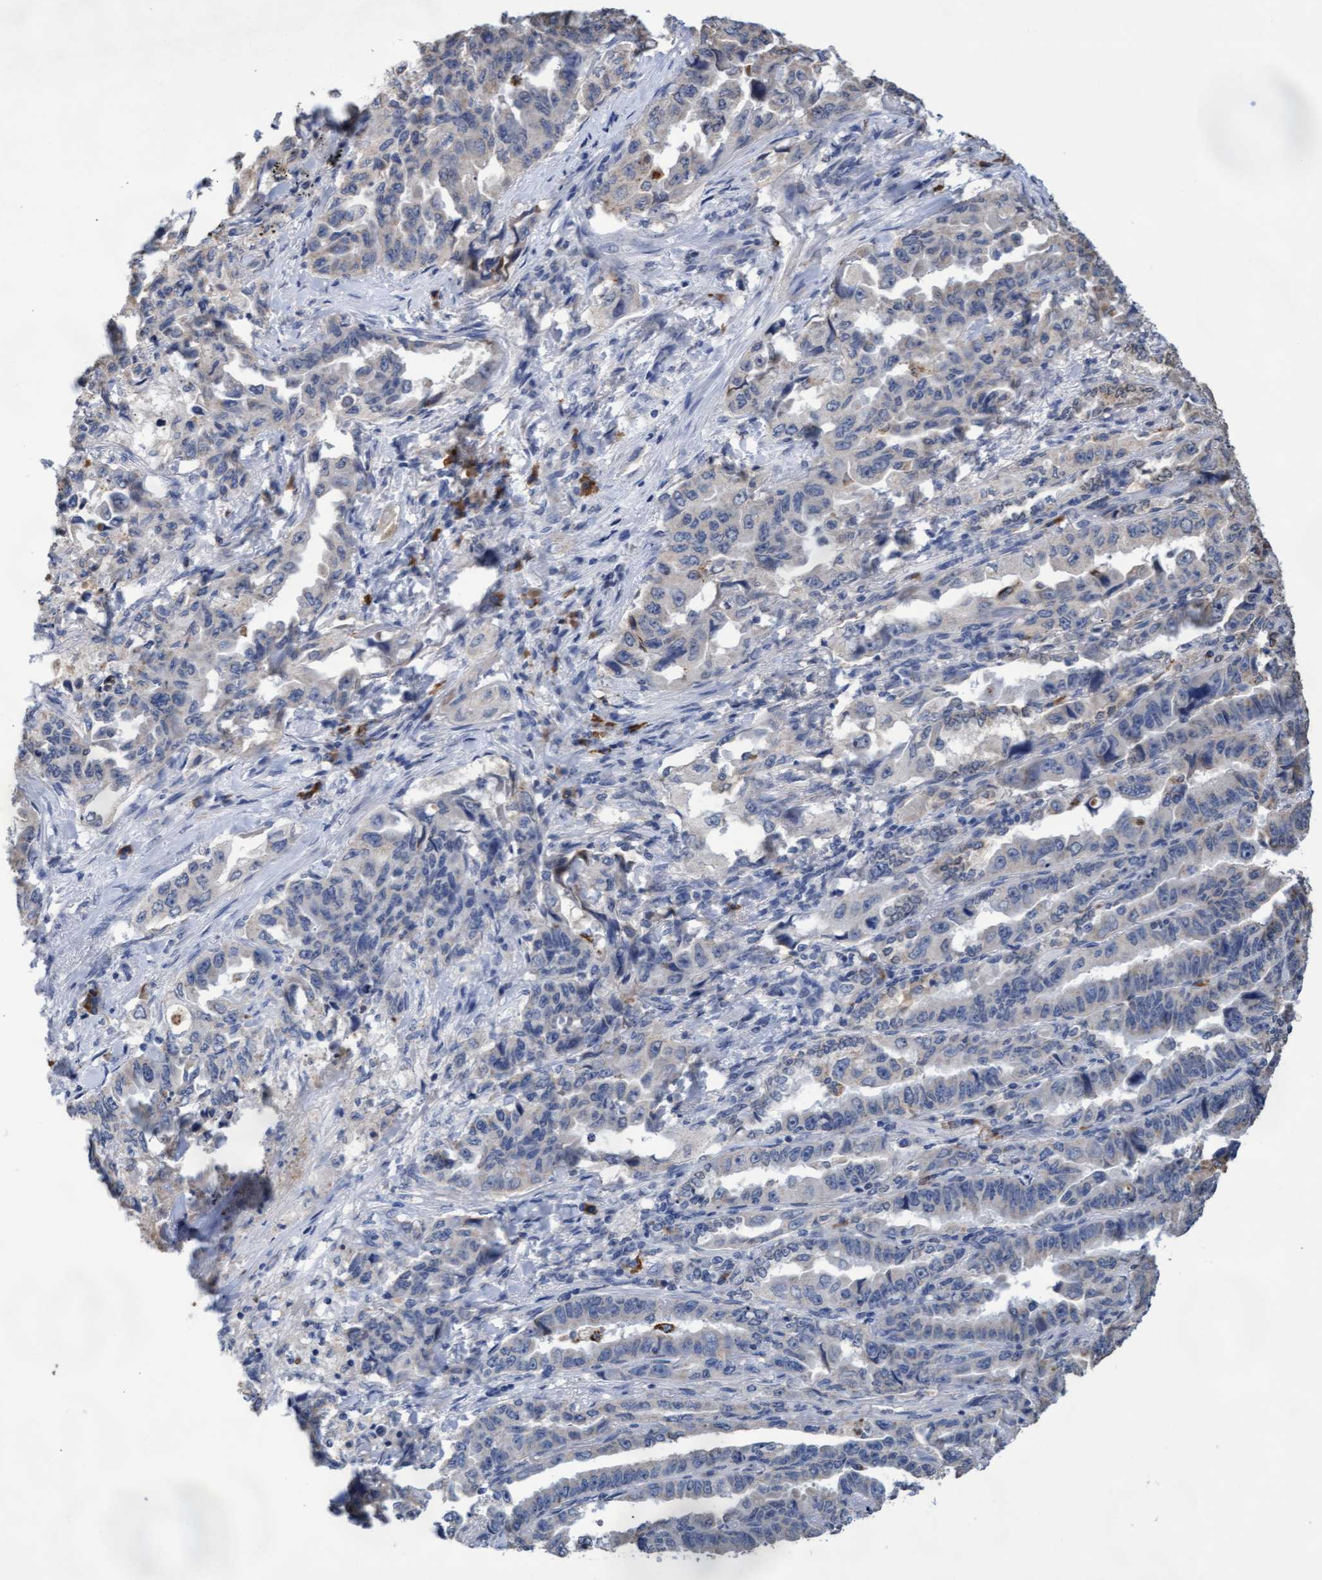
{"staining": {"intensity": "negative", "quantity": "none", "location": "none"}, "tissue": "lung cancer", "cell_type": "Tumor cells", "image_type": "cancer", "snomed": [{"axis": "morphology", "description": "Adenocarcinoma, NOS"}, {"axis": "topography", "description": "Lung"}], "caption": "Histopathology image shows no protein positivity in tumor cells of lung adenocarcinoma tissue.", "gene": "GPR39", "patient": {"sex": "female", "age": 51}}